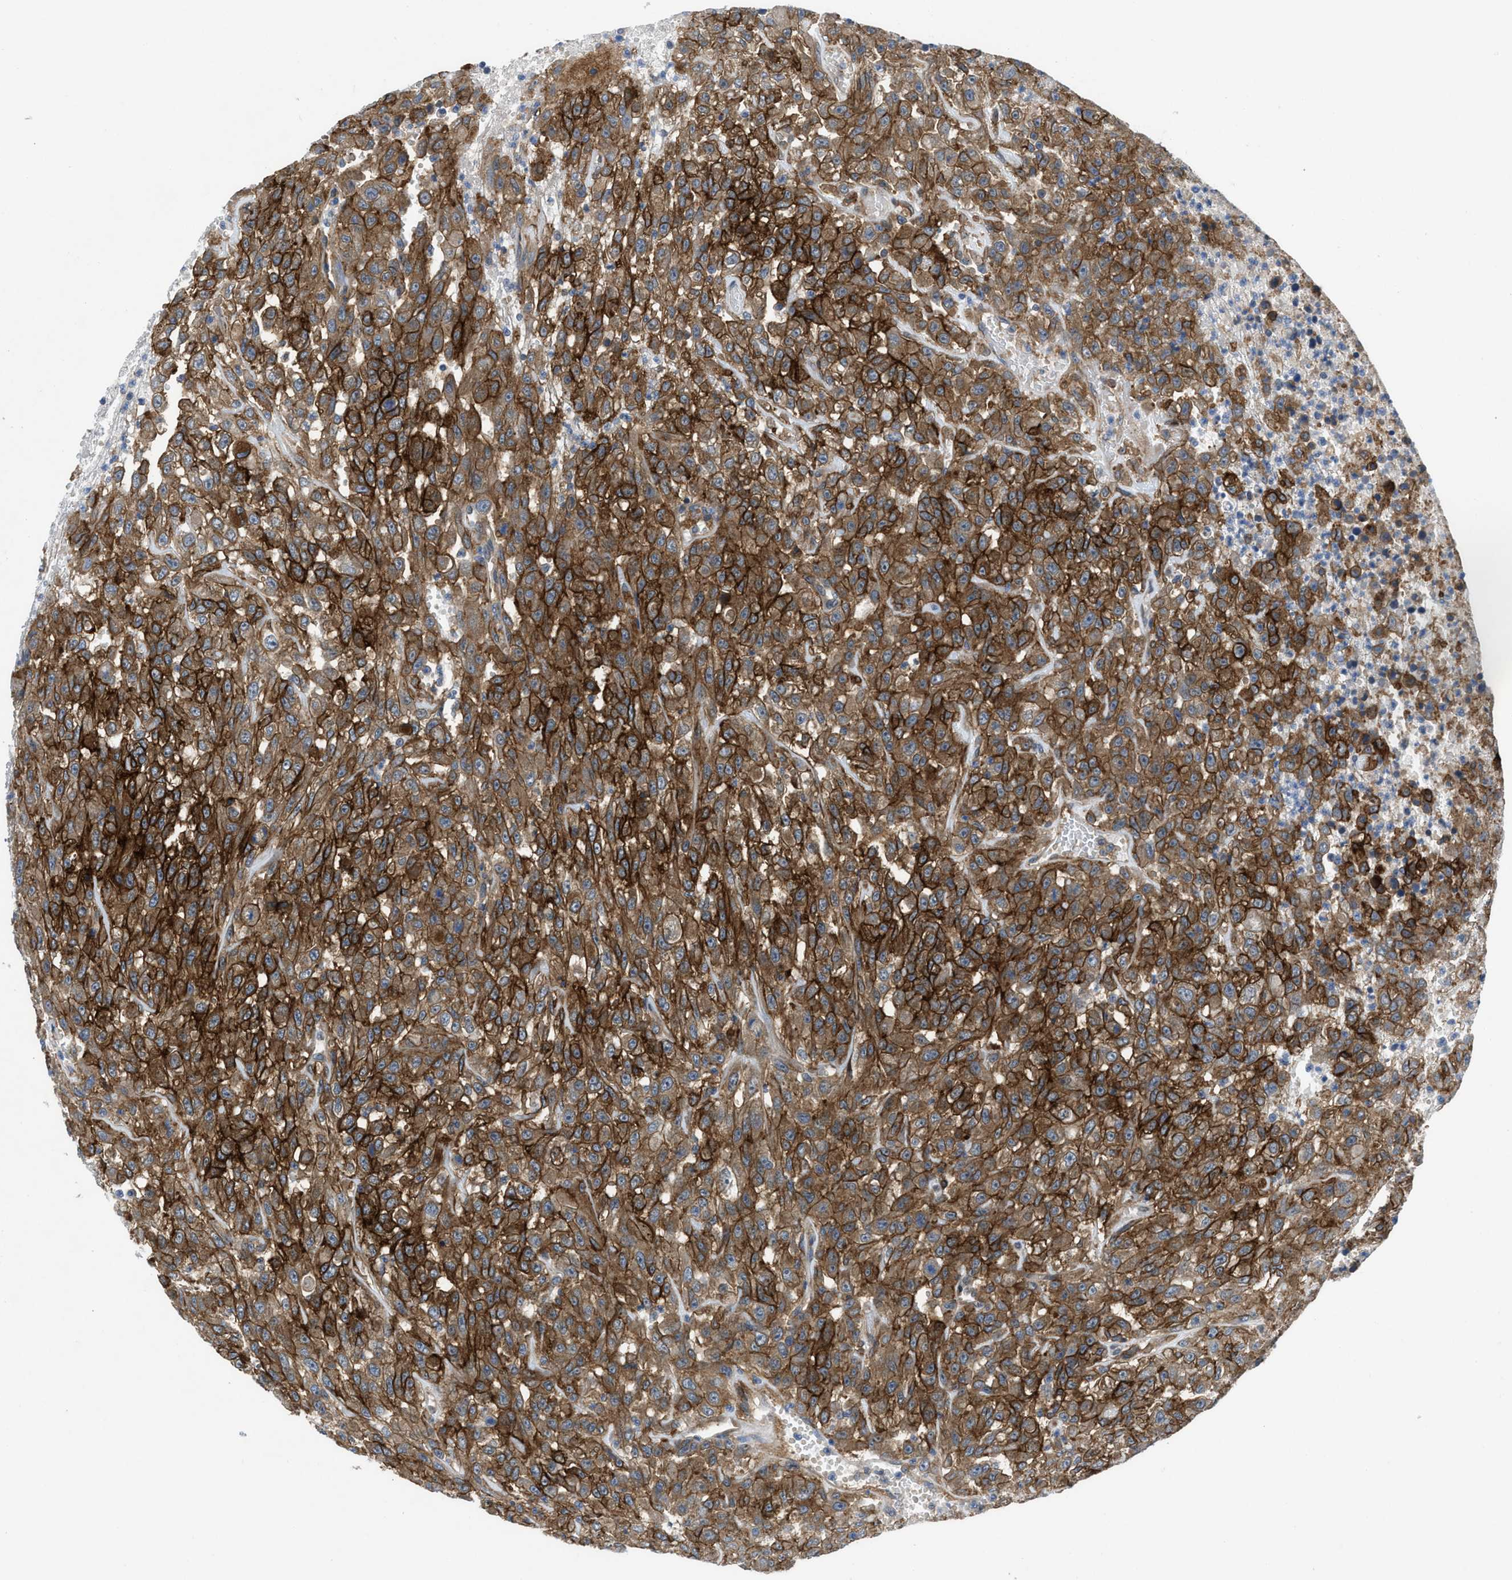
{"staining": {"intensity": "strong", "quantity": ">75%", "location": "cytoplasmic/membranous"}, "tissue": "urothelial cancer", "cell_type": "Tumor cells", "image_type": "cancer", "snomed": [{"axis": "morphology", "description": "Urothelial carcinoma, High grade"}, {"axis": "topography", "description": "Urinary bladder"}], "caption": "IHC staining of urothelial cancer, which displays high levels of strong cytoplasmic/membranous positivity in approximately >75% of tumor cells indicating strong cytoplasmic/membranous protein staining. The staining was performed using DAB (brown) for protein detection and nuclei were counterstained in hematoxylin (blue).", "gene": "PANX1", "patient": {"sex": "male", "age": 46}}